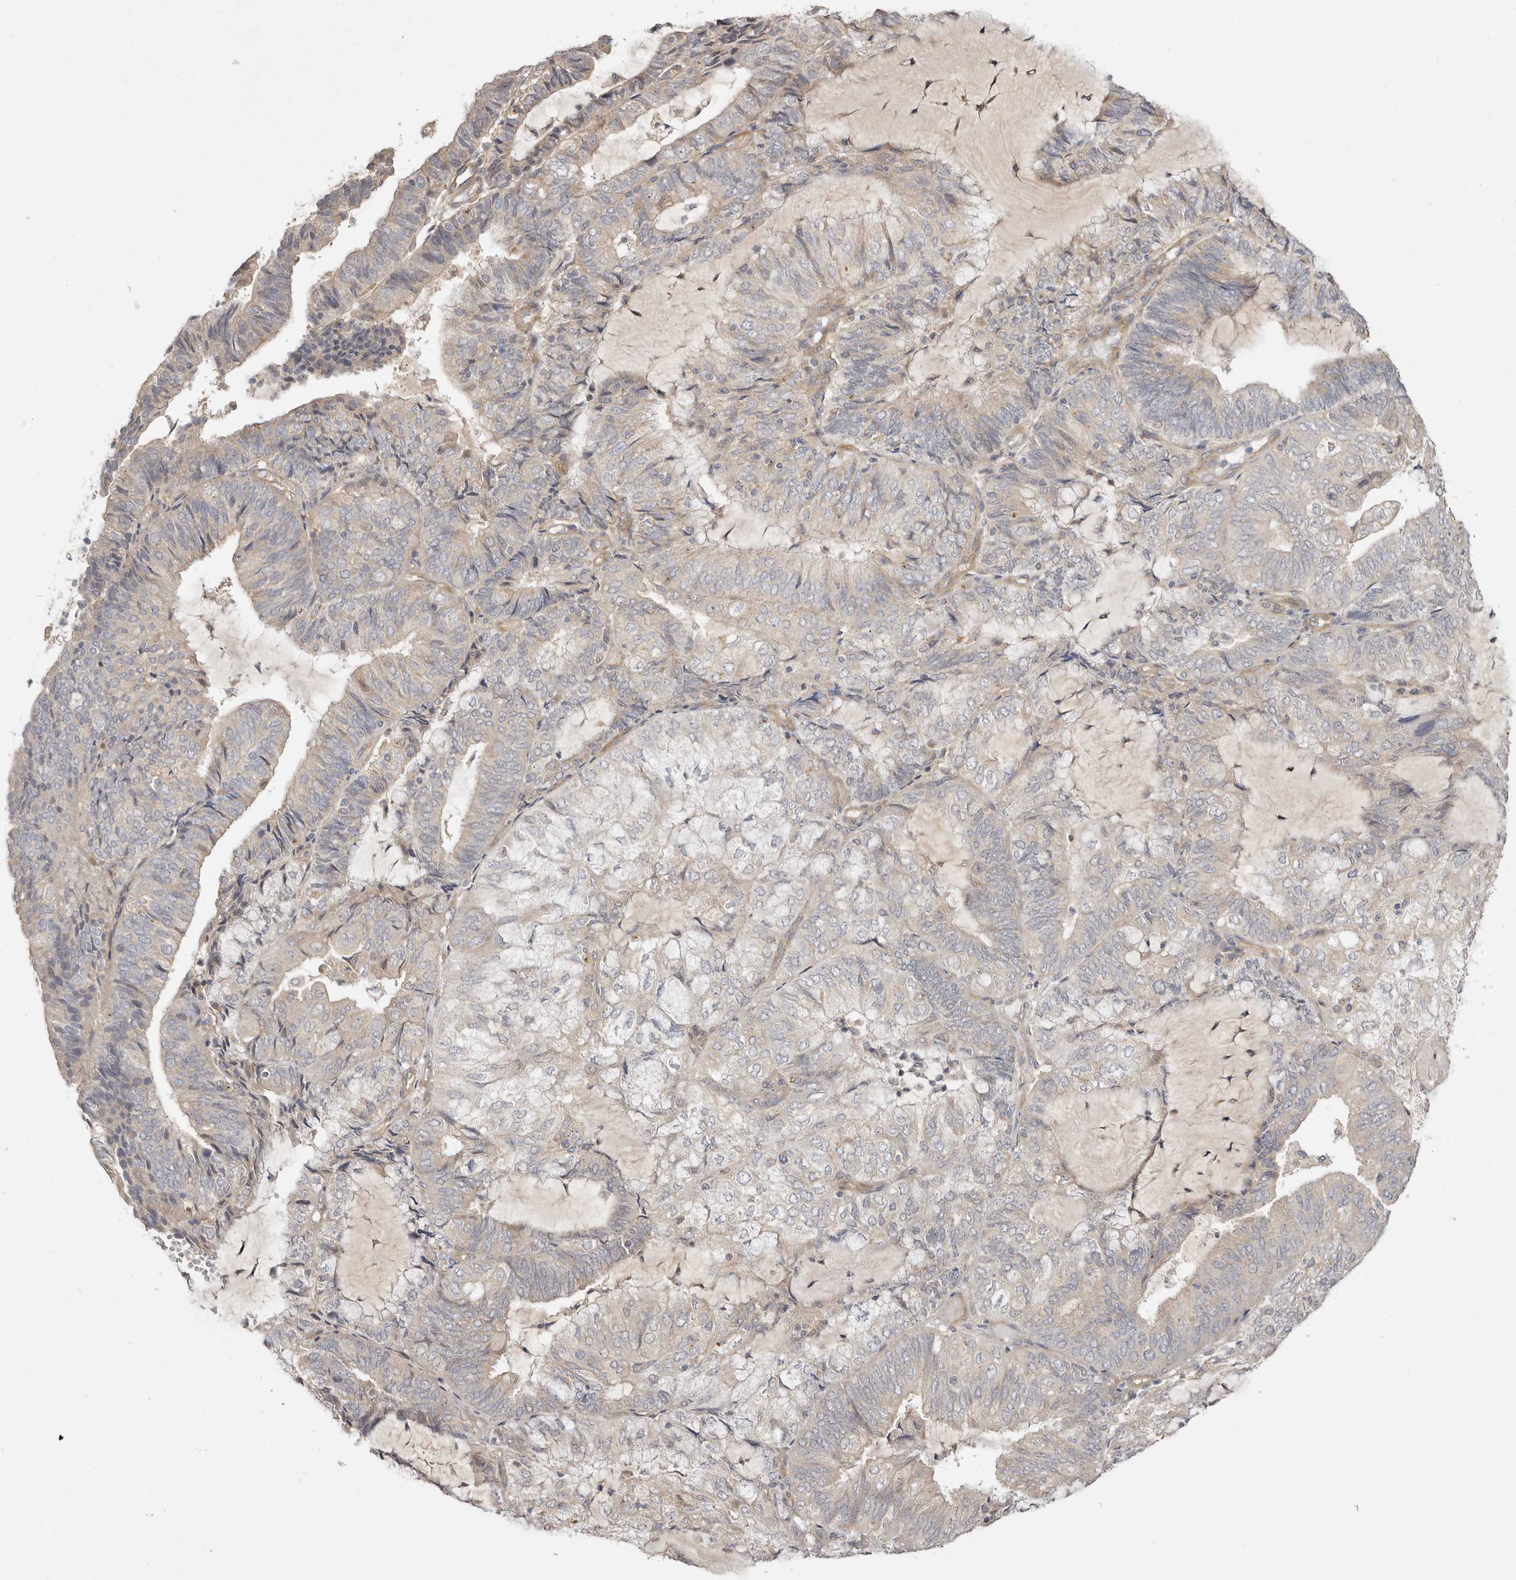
{"staining": {"intensity": "negative", "quantity": "none", "location": "none"}, "tissue": "endometrial cancer", "cell_type": "Tumor cells", "image_type": "cancer", "snomed": [{"axis": "morphology", "description": "Adenocarcinoma, NOS"}, {"axis": "topography", "description": "Endometrium"}], "caption": "This is a photomicrograph of immunohistochemistry staining of endometrial cancer, which shows no staining in tumor cells.", "gene": "ADAMTS9", "patient": {"sex": "female", "age": 81}}